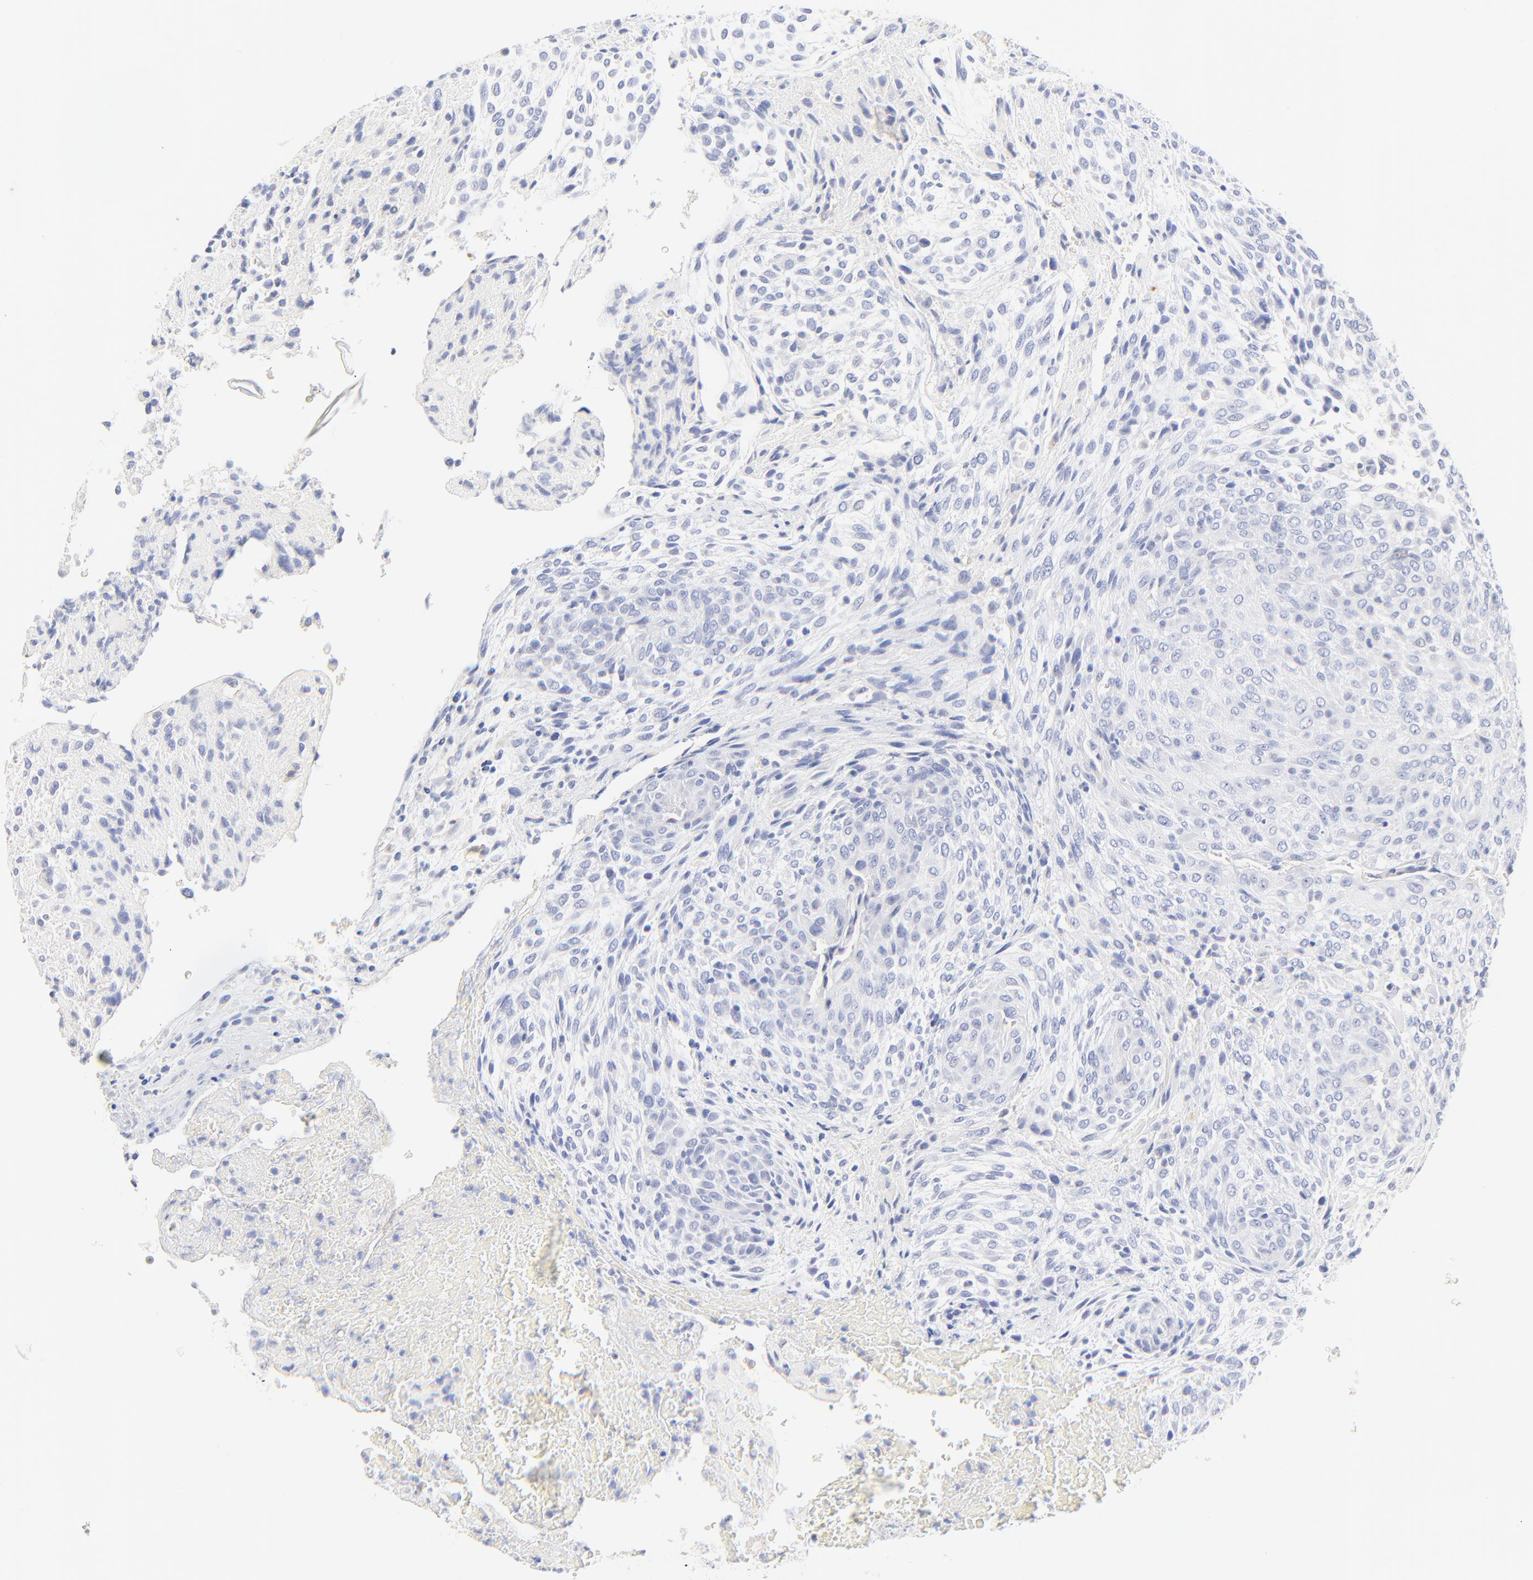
{"staining": {"intensity": "negative", "quantity": "none", "location": "none"}, "tissue": "glioma", "cell_type": "Tumor cells", "image_type": "cancer", "snomed": [{"axis": "morphology", "description": "Glioma, malignant, High grade"}, {"axis": "topography", "description": "Cerebral cortex"}], "caption": "Image shows no protein expression in tumor cells of glioma tissue.", "gene": "SULT4A1", "patient": {"sex": "female", "age": 55}}